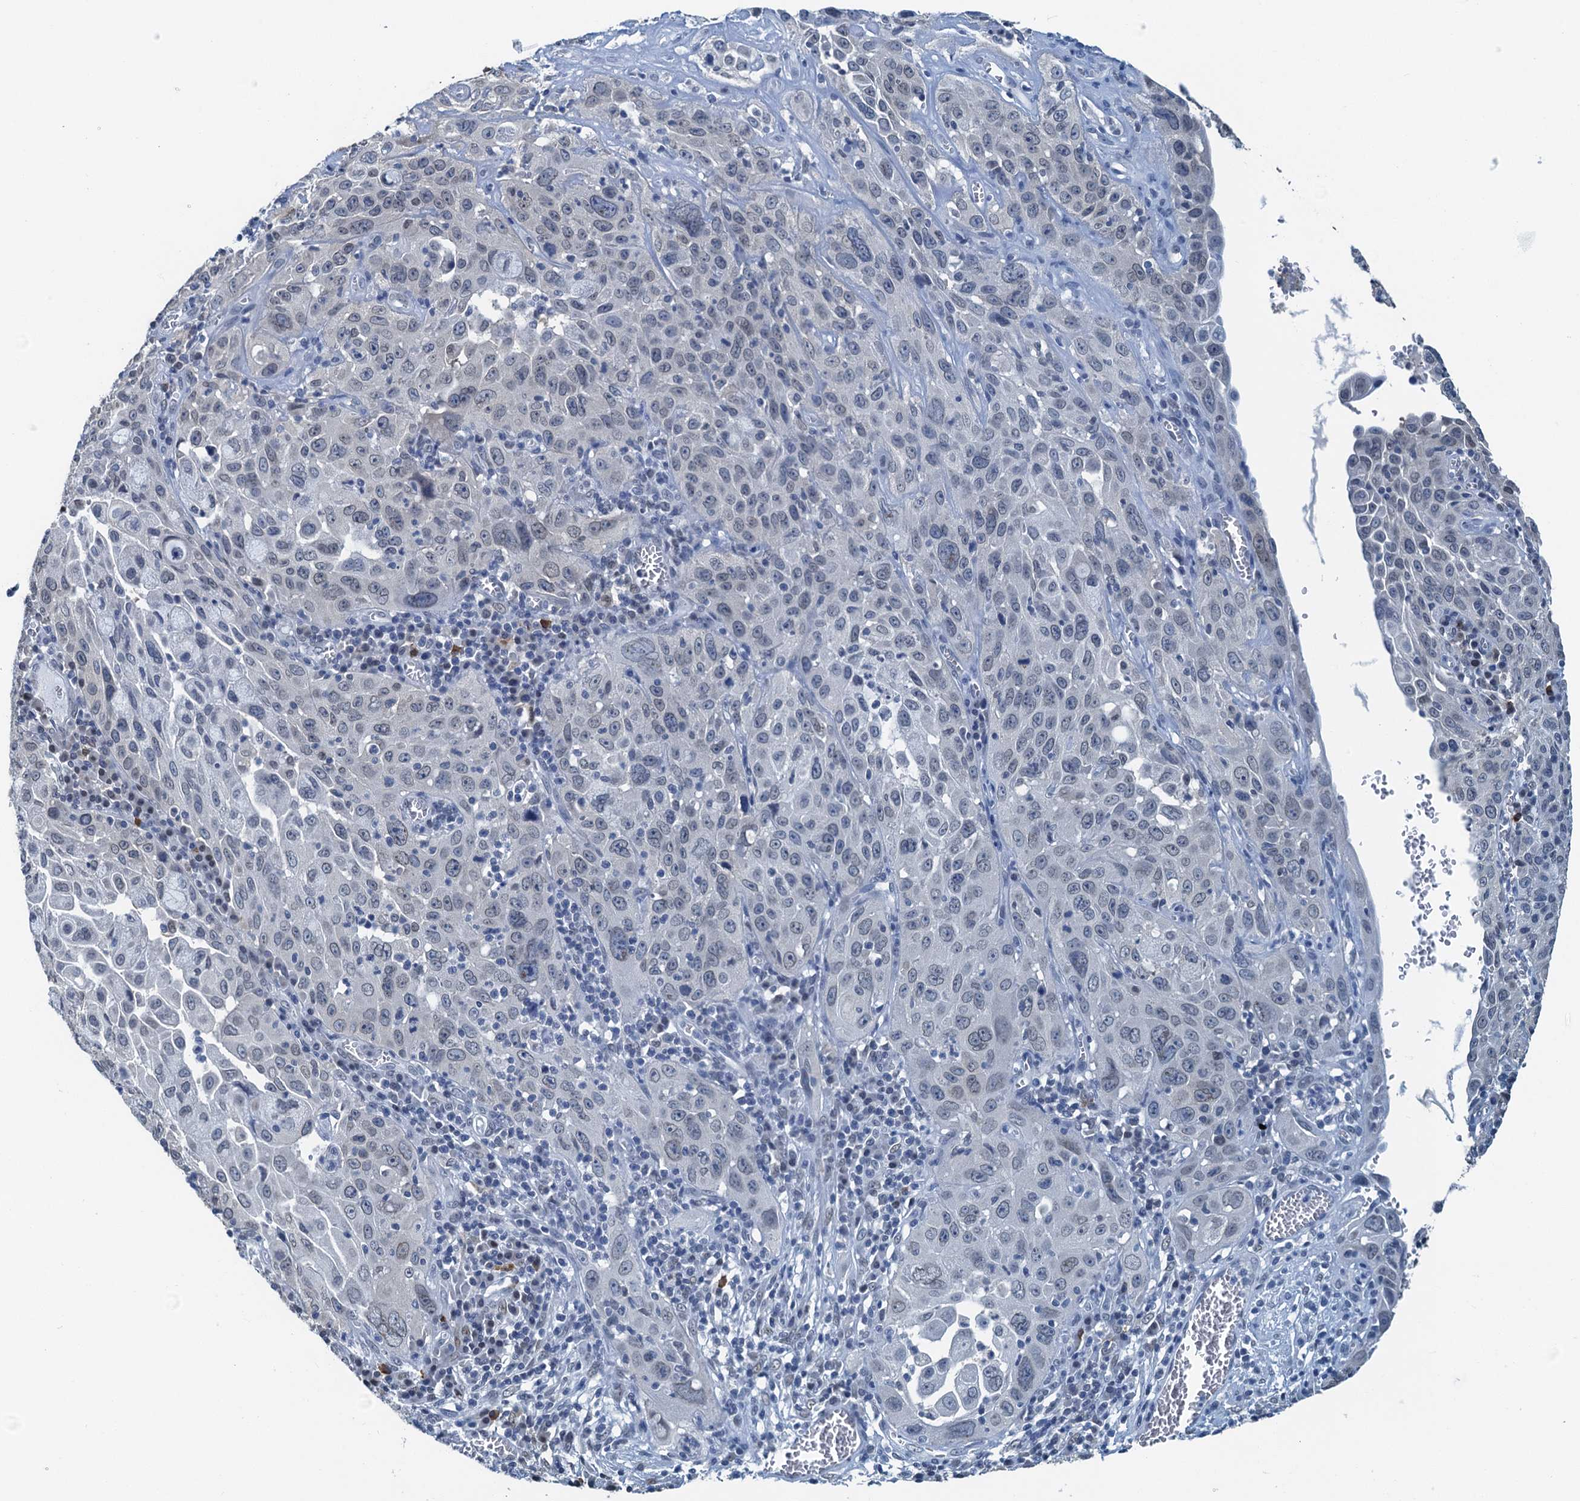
{"staining": {"intensity": "negative", "quantity": "none", "location": "none"}, "tissue": "cervical cancer", "cell_type": "Tumor cells", "image_type": "cancer", "snomed": [{"axis": "morphology", "description": "Squamous cell carcinoma, NOS"}, {"axis": "topography", "description": "Cervix"}], "caption": "Human cervical cancer stained for a protein using immunohistochemistry demonstrates no expression in tumor cells.", "gene": "AHCY", "patient": {"sex": "female", "age": 42}}